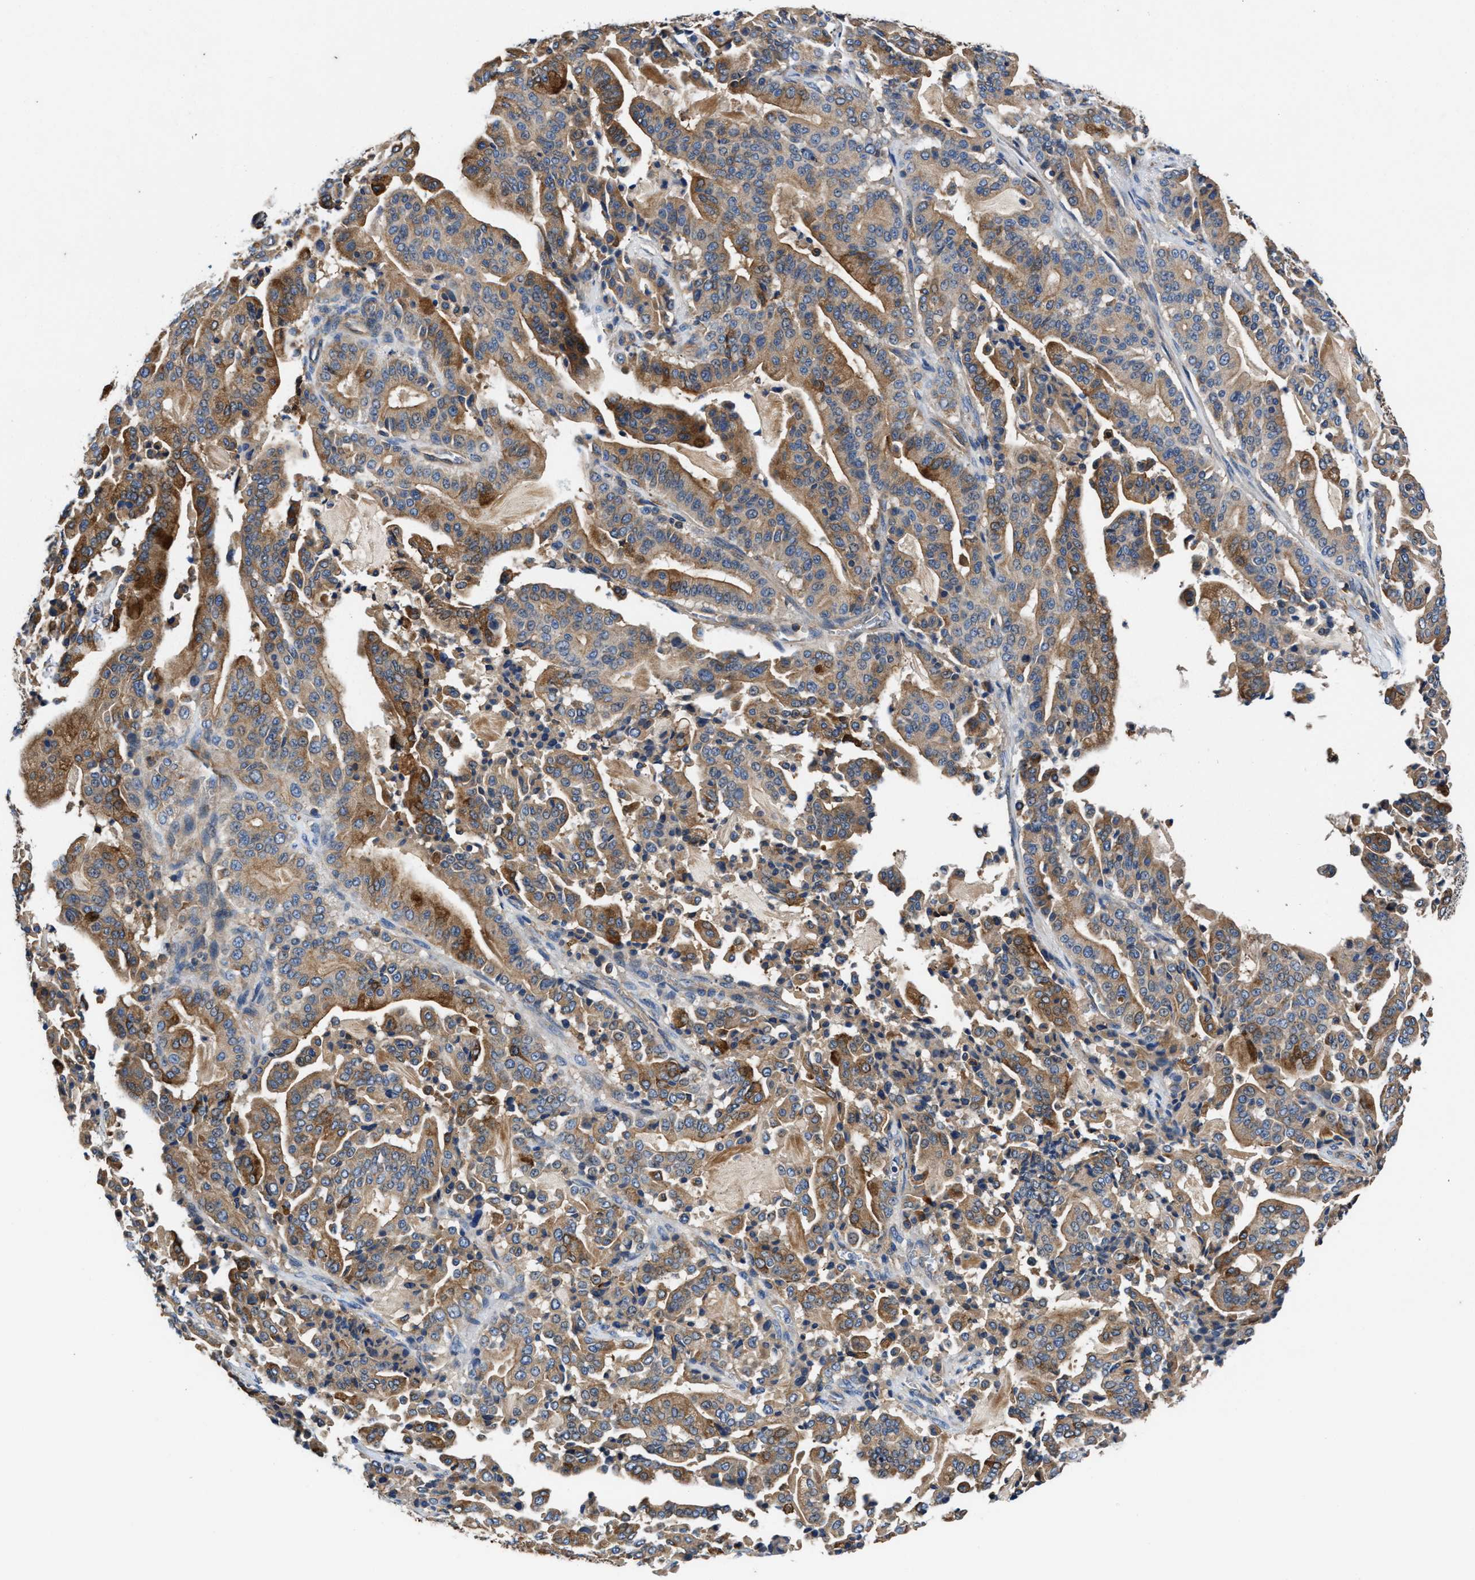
{"staining": {"intensity": "moderate", "quantity": ">75%", "location": "cytoplasmic/membranous"}, "tissue": "pancreatic cancer", "cell_type": "Tumor cells", "image_type": "cancer", "snomed": [{"axis": "morphology", "description": "Adenocarcinoma, NOS"}, {"axis": "topography", "description": "Pancreas"}], "caption": "Pancreatic cancer tissue shows moderate cytoplasmic/membranous positivity in approximately >75% of tumor cells, visualized by immunohistochemistry. Using DAB (brown) and hematoxylin (blue) stains, captured at high magnification using brightfield microscopy.", "gene": "PPP1R9B", "patient": {"sex": "male", "age": 63}}